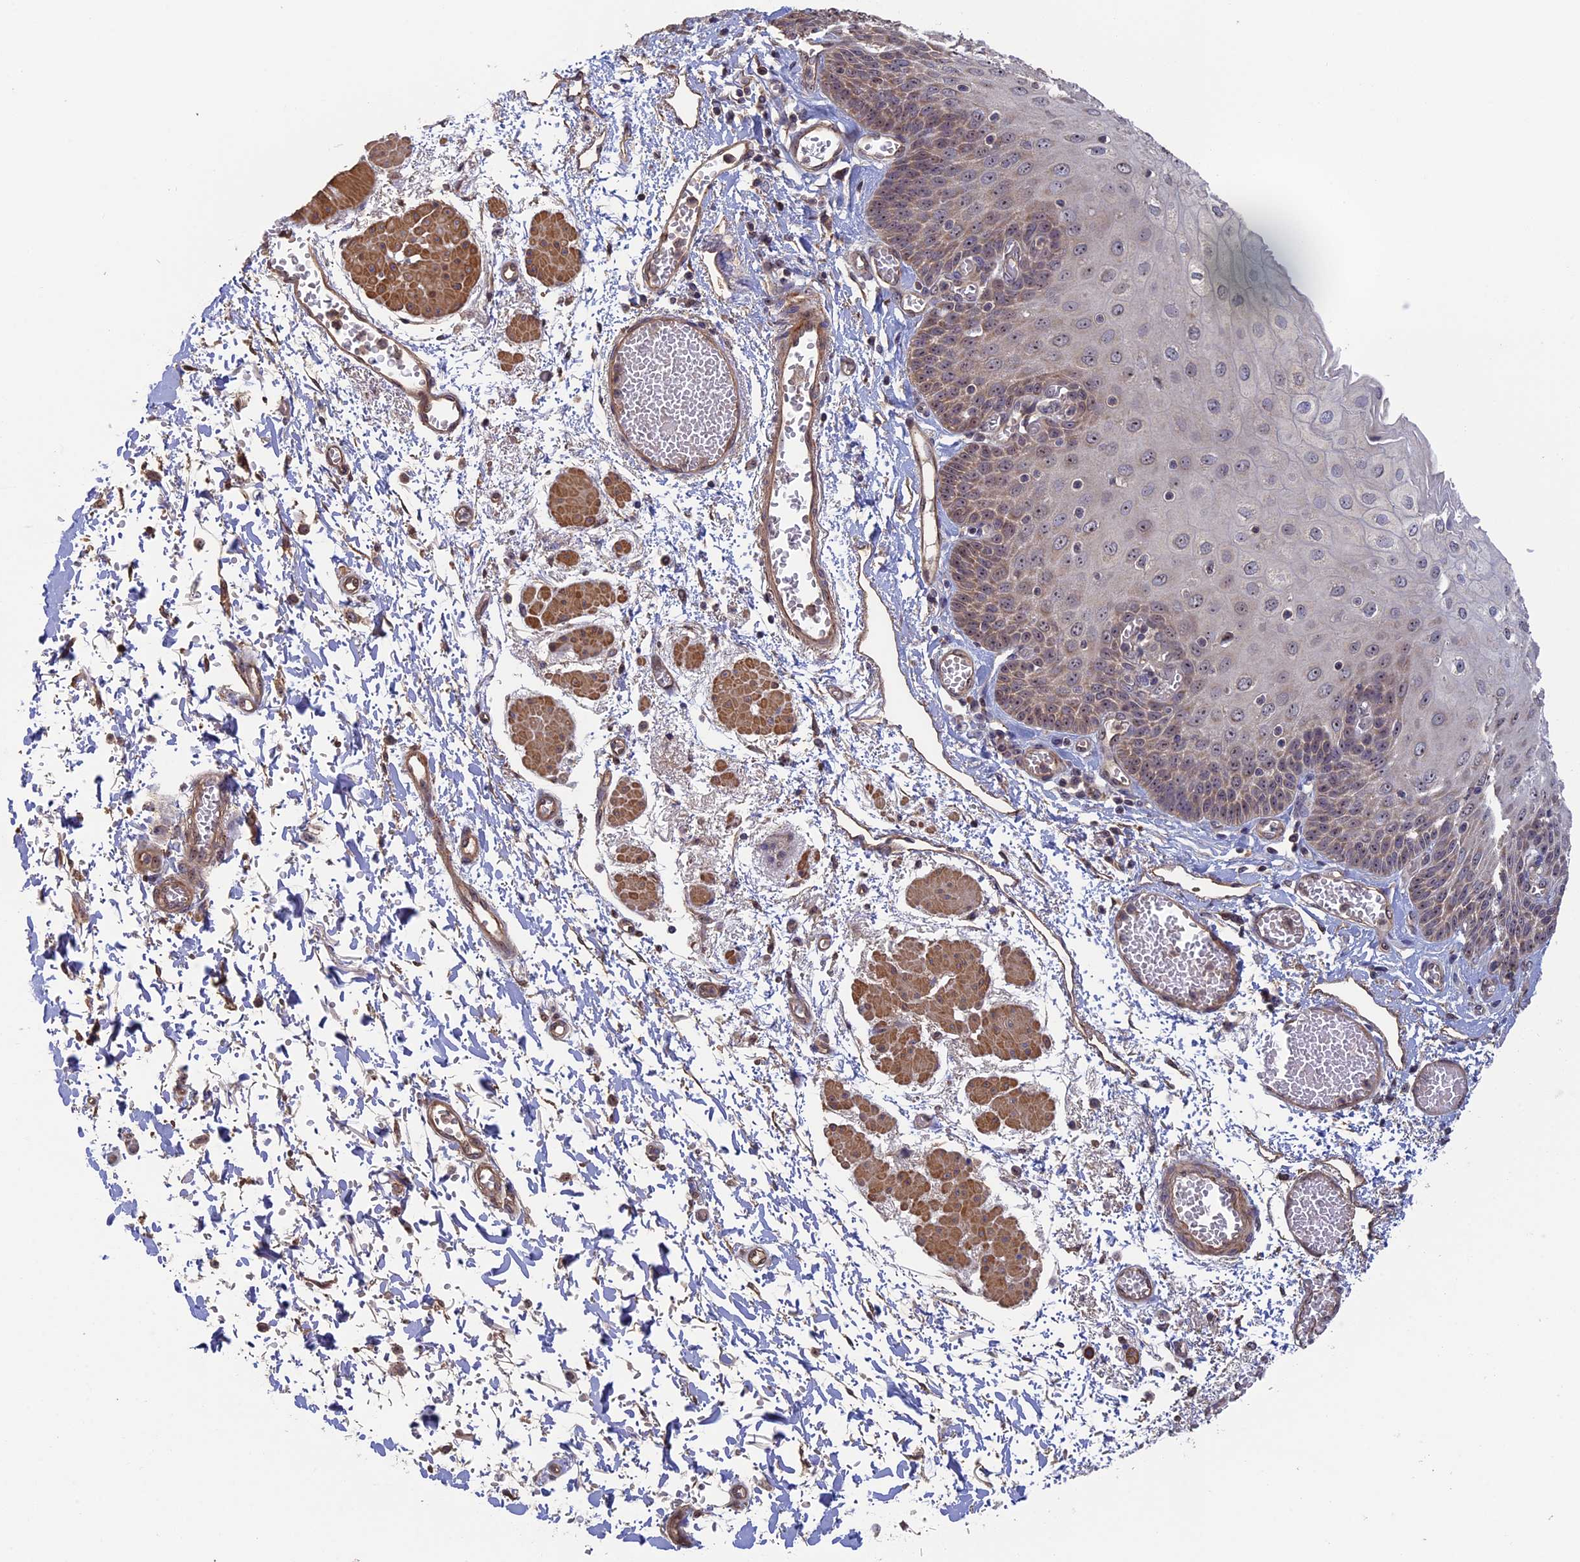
{"staining": {"intensity": "weak", "quantity": ">75%", "location": "cytoplasmic/membranous,nuclear"}, "tissue": "esophagus", "cell_type": "Squamous epithelial cells", "image_type": "normal", "snomed": [{"axis": "morphology", "description": "Normal tissue, NOS"}, {"axis": "topography", "description": "Esophagus"}], "caption": "Squamous epithelial cells demonstrate low levels of weak cytoplasmic/membranous,nuclear expression in about >75% of cells in normal human esophagus. (DAB (3,3'-diaminobenzidine) IHC with brightfield microscopy, high magnification).", "gene": "FAM98C", "patient": {"sex": "male", "age": 81}}